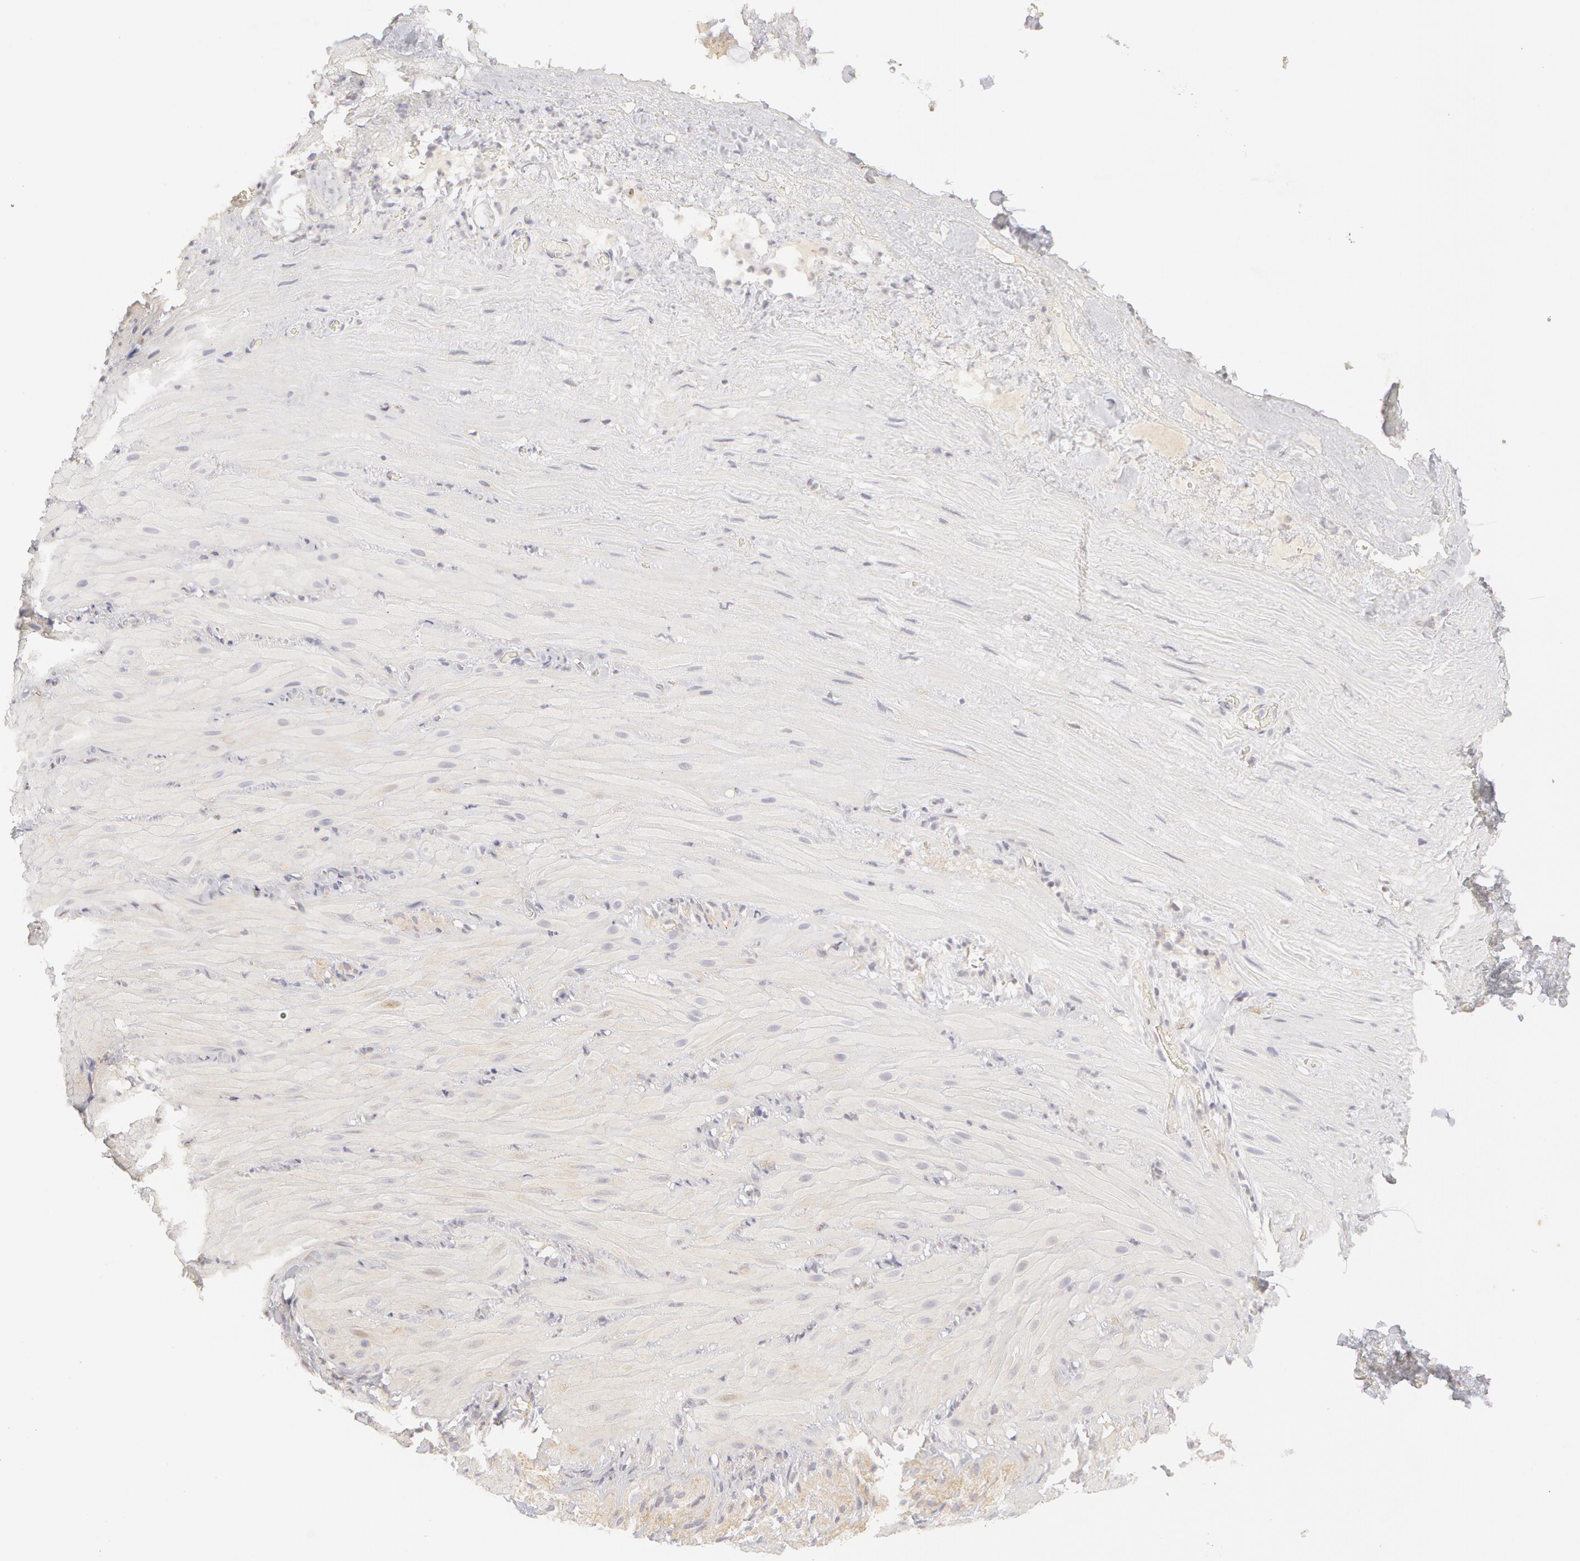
{"staining": {"intensity": "negative", "quantity": "none", "location": "none"}, "tissue": "smooth muscle", "cell_type": "Smooth muscle cells", "image_type": "normal", "snomed": [{"axis": "morphology", "description": "Normal tissue, NOS"}, {"axis": "topography", "description": "Duodenum"}], "caption": "Image shows no protein positivity in smooth muscle cells of normal smooth muscle.", "gene": "ABCB1", "patient": {"sex": "male", "age": 63}}